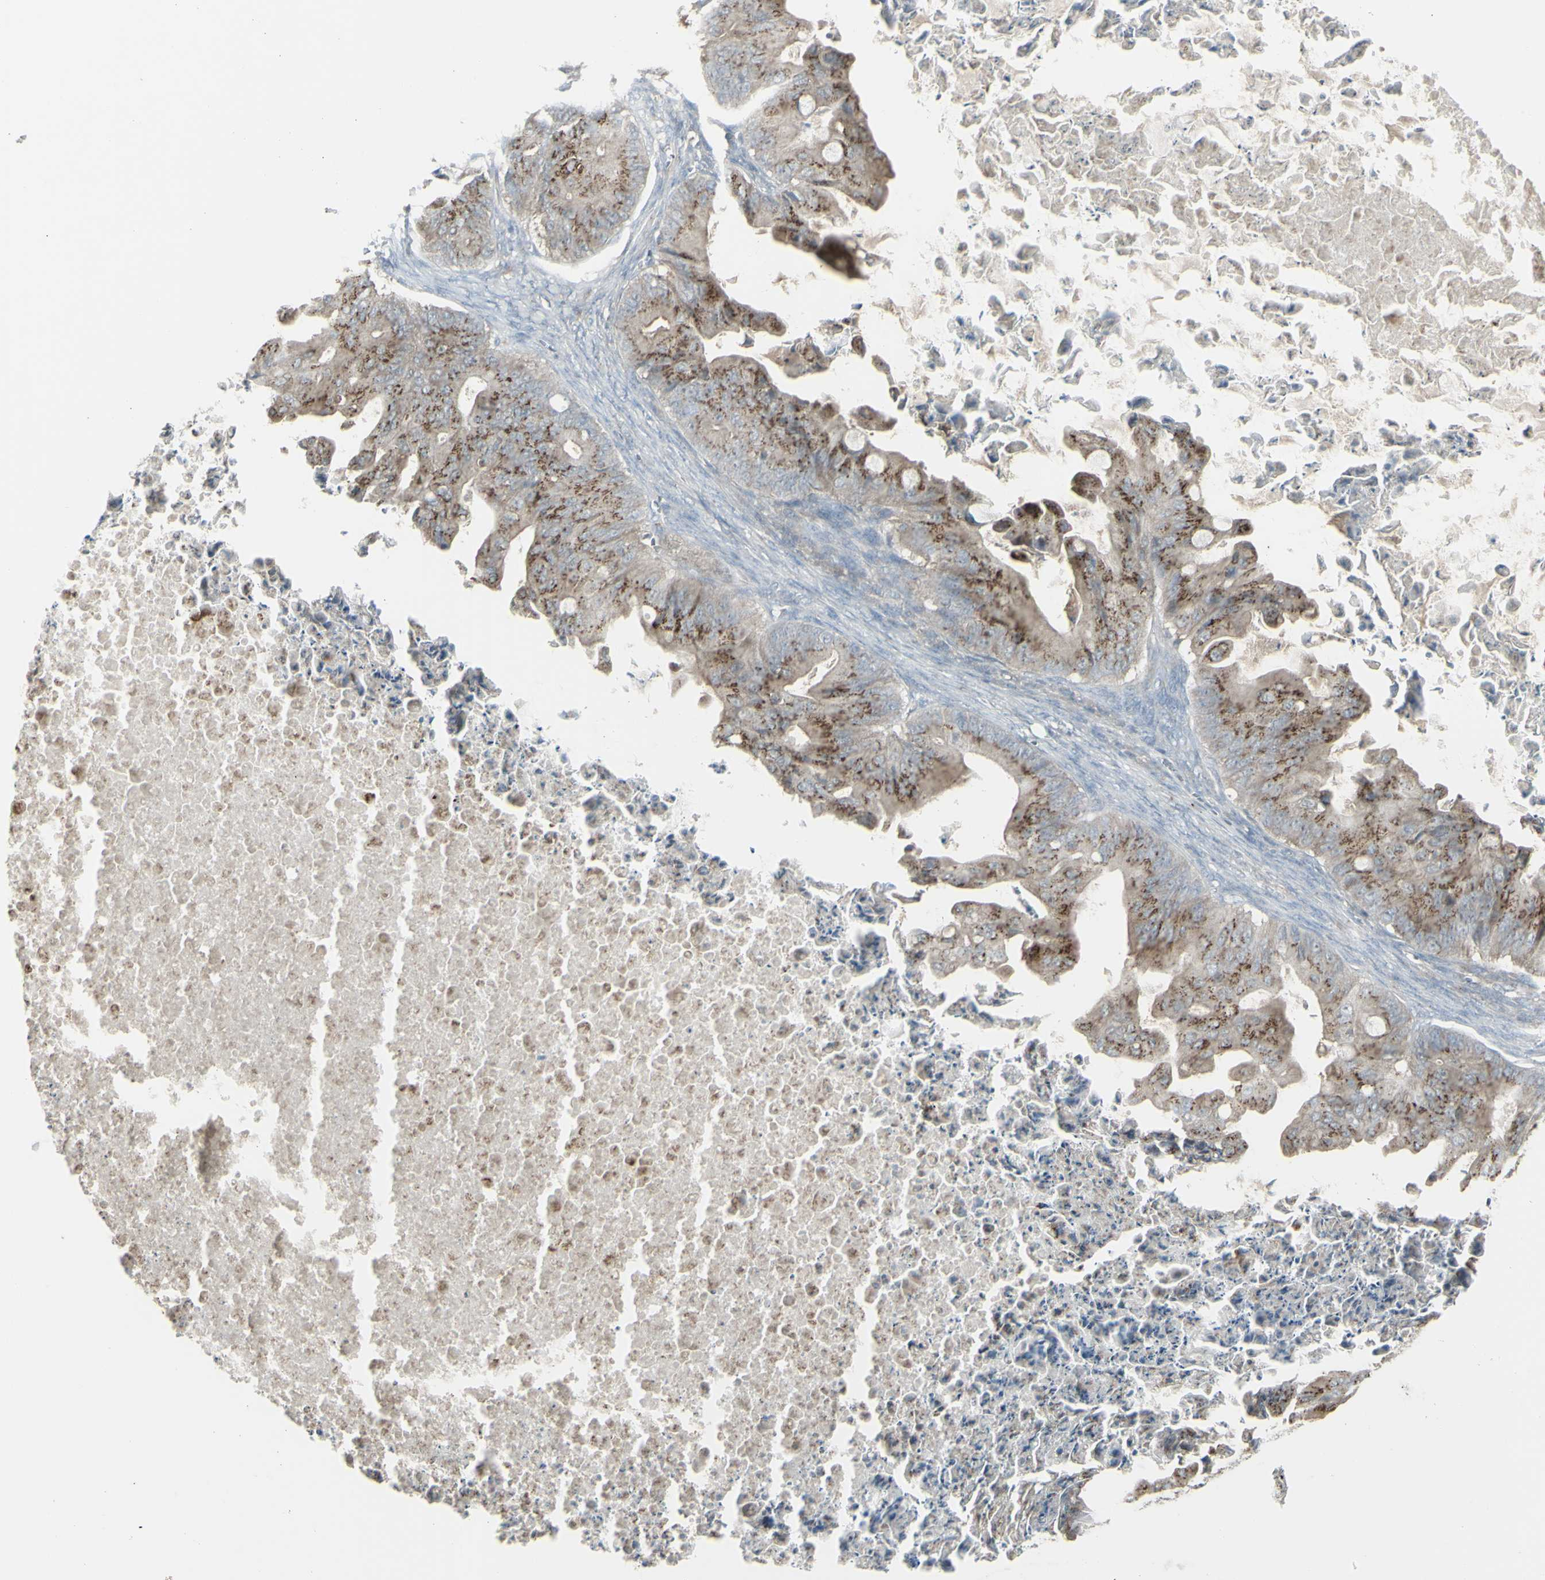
{"staining": {"intensity": "moderate", "quantity": ">75%", "location": "cytoplasmic/membranous"}, "tissue": "ovarian cancer", "cell_type": "Tumor cells", "image_type": "cancer", "snomed": [{"axis": "morphology", "description": "Cystadenocarcinoma, mucinous, NOS"}, {"axis": "topography", "description": "Ovary"}], "caption": "Immunohistochemistry (IHC) staining of ovarian mucinous cystadenocarcinoma, which shows medium levels of moderate cytoplasmic/membranous expression in approximately >75% of tumor cells indicating moderate cytoplasmic/membranous protein staining. The staining was performed using DAB (brown) for protein detection and nuclei were counterstained in hematoxylin (blue).", "gene": "GALNT6", "patient": {"sex": "female", "age": 37}}